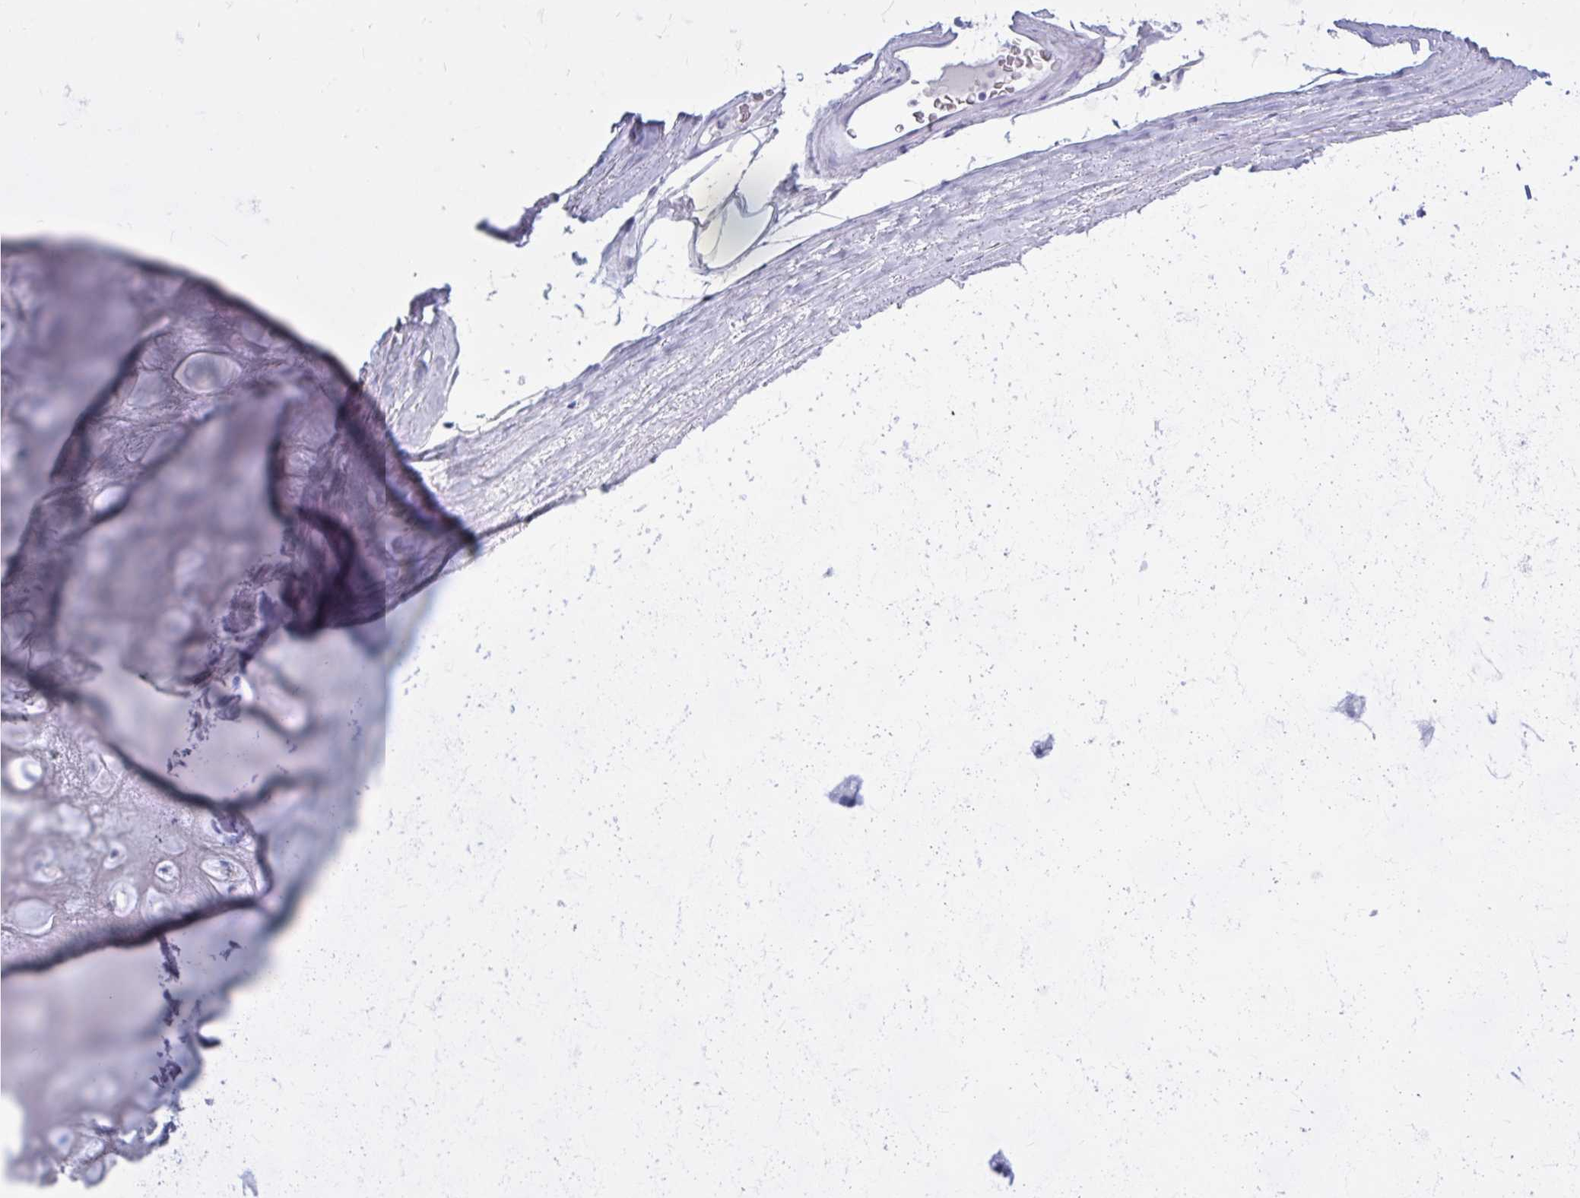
{"staining": {"intensity": "negative", "quantity": "none", "location": "none"}, "tissue": "soft tissue", "cell_type": "Chondrocytes", "image_type": "normal", "snomed": [{"axis": "morphology", "description": "Normal tissue, NOS"}, {"axis": "topography", "description": "Lymph node"}, {"axis": "topography", "description": "Cartilage tissue"}, {"axis": "topography", "description": "Nasopharynx"}], "caption": "Chondrocytes are negative for brown protein staining in unremarkable soft tissue. (DAB (3,3'-diaminobenzidine) immunohistochemistry (IHC), high magnification).", "gene": "KLHDC7A", "patient": {"sex": "male", "age": 63}}